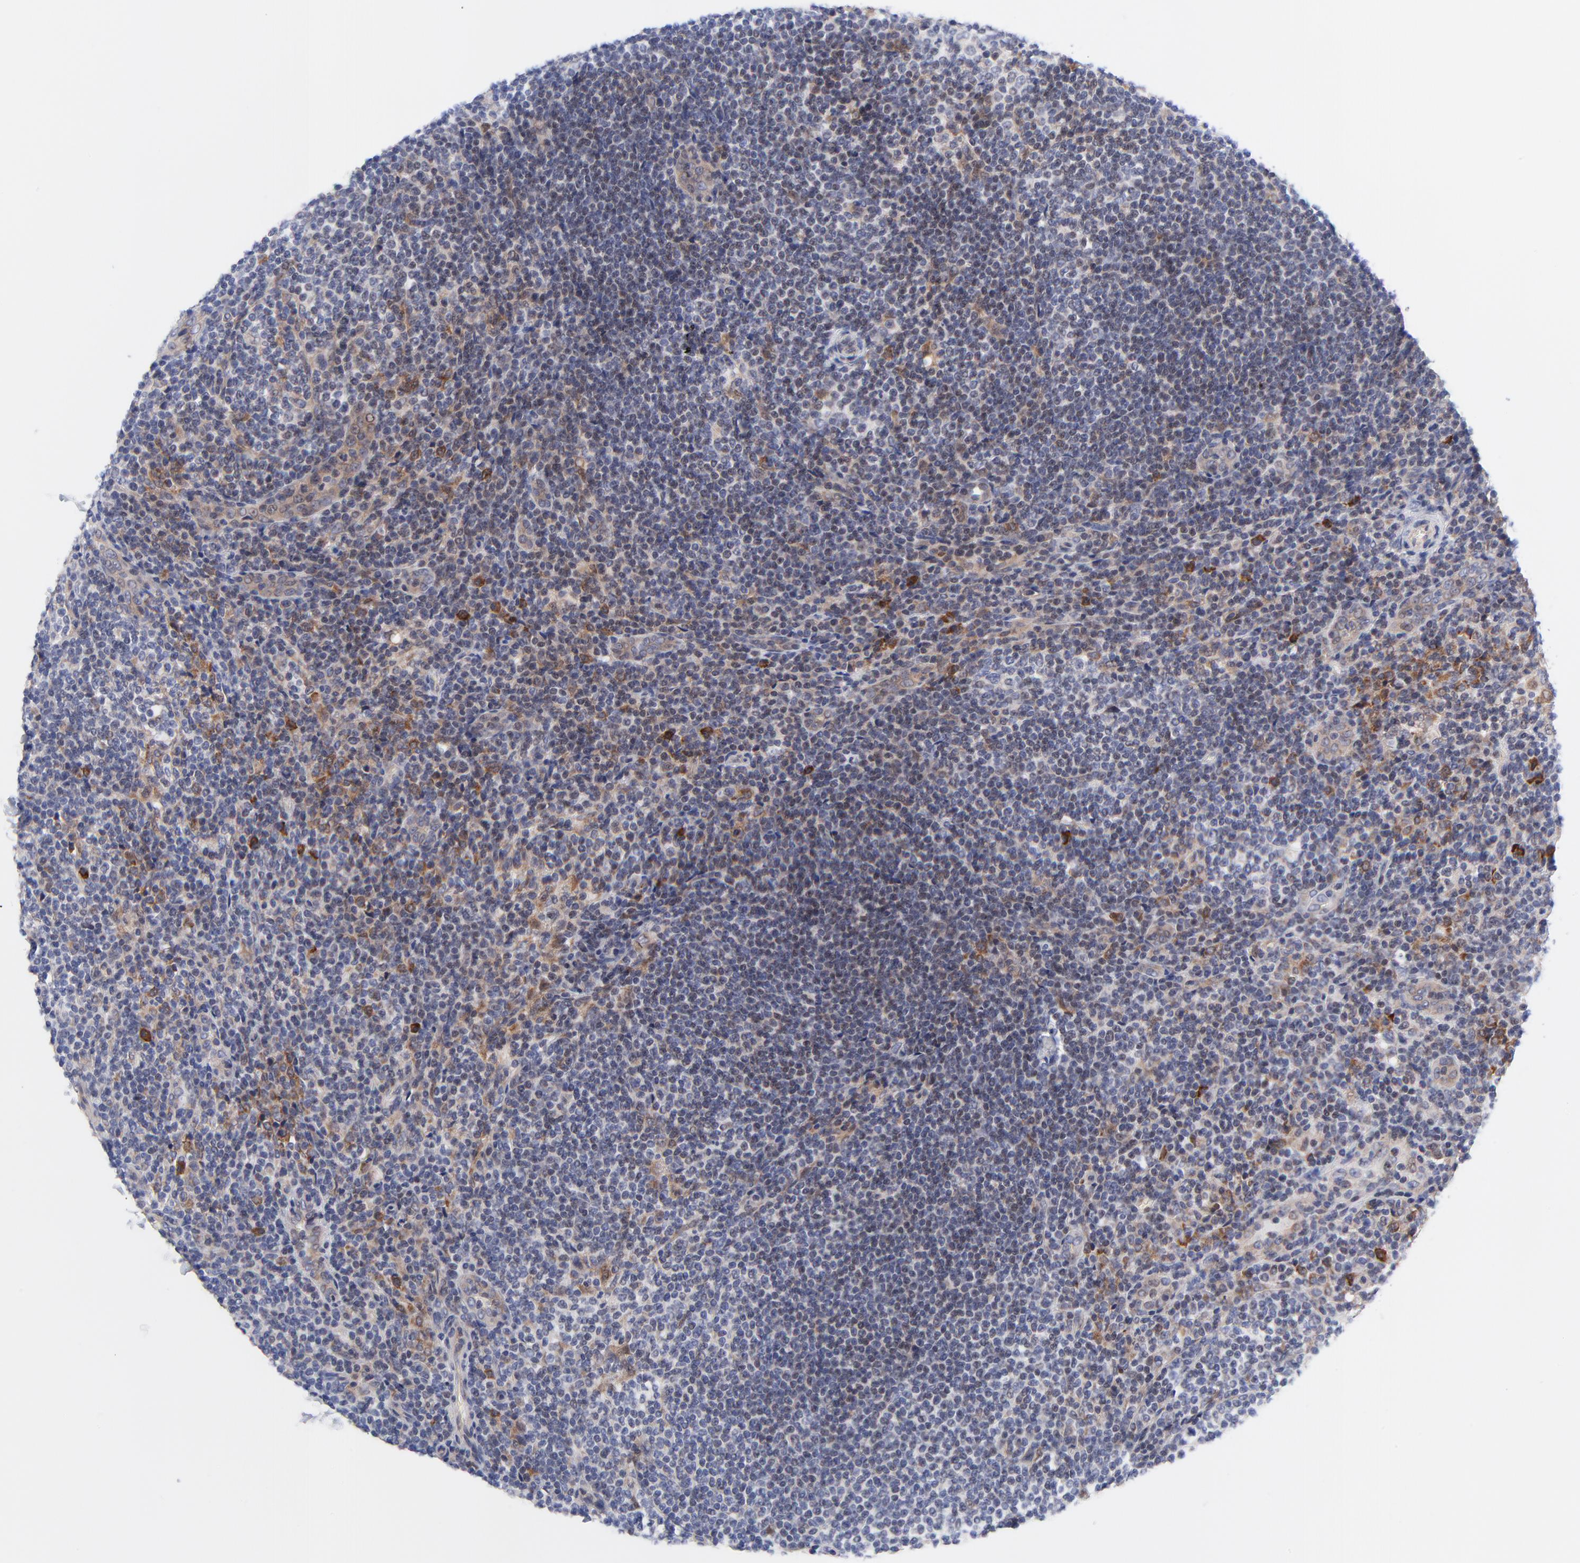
{"staining": {"intensity": "moderate", "quantity": "<25%", "location": "cytoplasmic/membranous"}, "tissue": "lymphoma", "cell_type": "Tumor cells", "image_type": "cancer", "snomed": [{"axis": "morphology", "description": "Malignant lymphoma, non-Hodgkin's type, Low grade"}, {"axis": "topography", "description": "Lymph node"}], "caption": "Lymphoma tissue demonstrates moderate cytoplasmic/membranous expression in about <25% of tumor cells (DAB IHC, brown staining for protein, blue staining for nuclei).", "gene": "AFF2", "patient": {"sex": "female", "age": 76}}